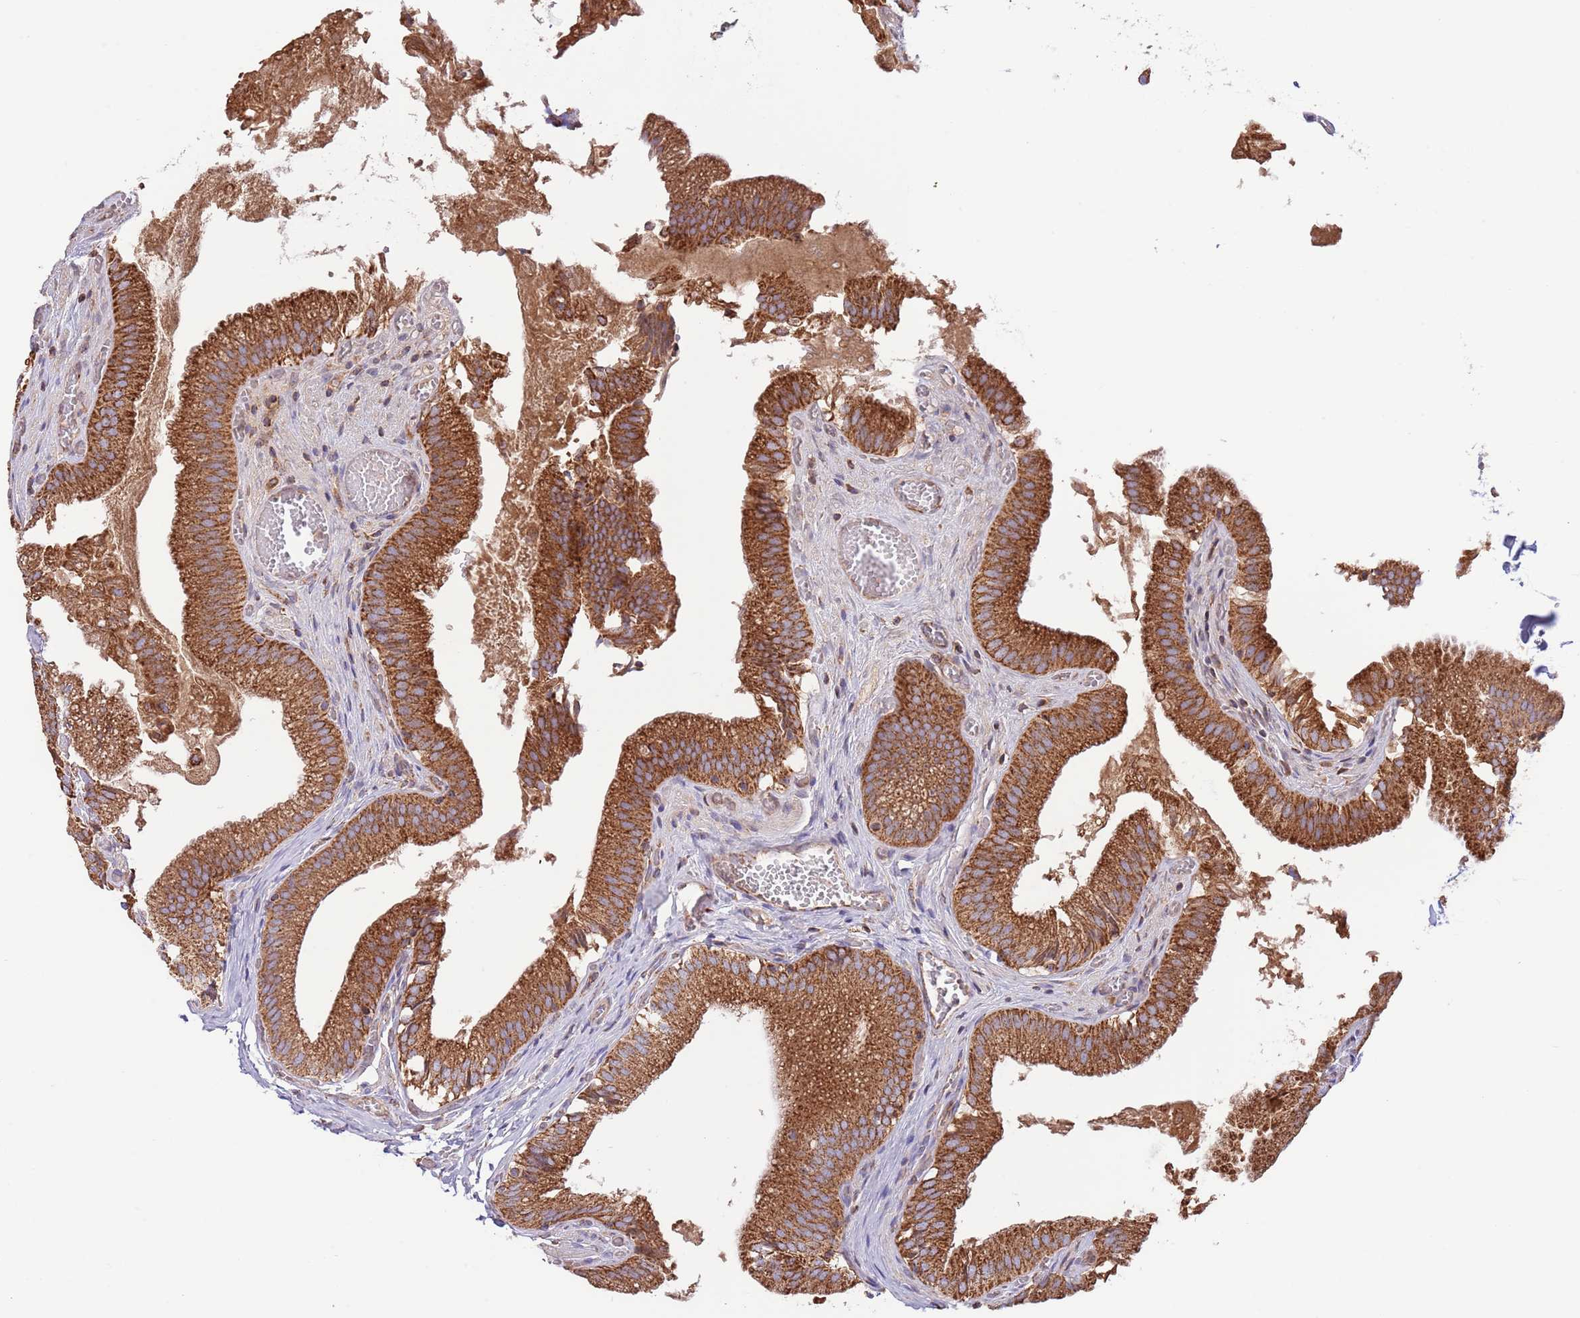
{"staining": {"intensity": "strong", "quantity": ">75%", "location": "cytoplasmic/membranous"}, "tissue": "gallbladder", "cell_type": "Glandular cells", "image_type": "normal", "snomed": [{"axis": "morphology", "description": "Normal tissue, NOS"}, {"axis": "topography", "description": "Gallbladder"}, {"axis": "topography", "description": "Peripheral nerve tissue"}], "caption": "A photomicrograph of human gallbladder stained for a protein demonstrates strong cytoplasmic/membranous brown staining in glandular cells. The staining was performed using DAB (3,3'-diaminobenzidine), with brown indicating positive protein expression. Nuclei are stained blue with hematoxylin.", "gene": "DNAJA3", "patient": {"sex": "male", "age": 17}}